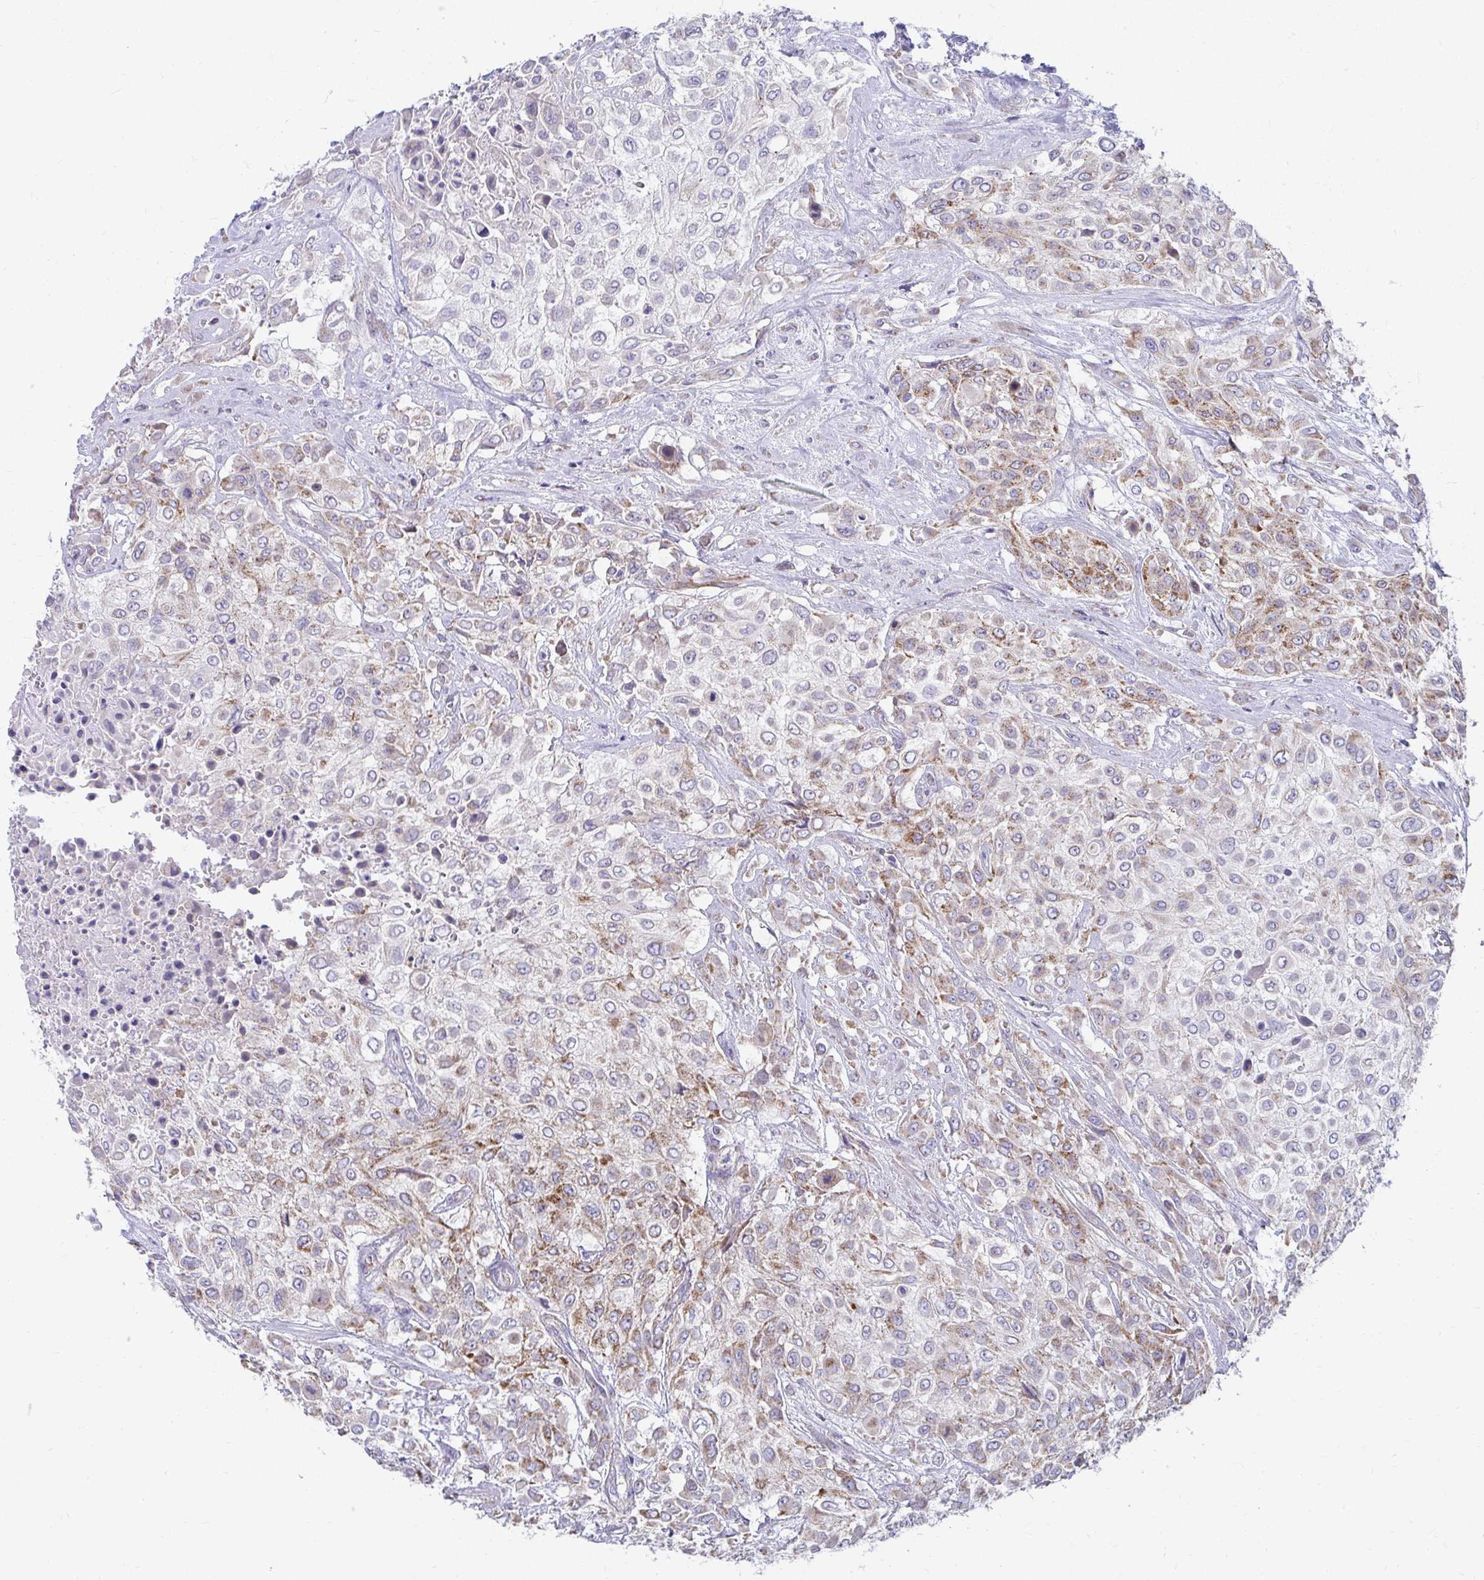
{"staining": {"intensity": "moderate", "quantity": "25%-75%", "location": "cytoplasmic/membranous"}, "tissue": "urothelial cancer", "cell_type": "Tumor cells", "image_type": "cancer", "snomed": [{"axis": "morphology", "description": "Urothelial carcinoma, High grade"}, {"axis": "topography", "description": "Urinary bladder"}], "caption": "The histopathology image reveals staining of urothelial cancer, revealing moderate cytoplasmic/membranous protein positivity (brown color) within tumor cells. The protein of interest is stained brown, and the nuclei are stained in blue (DAB IHC with brightfield microscopy, high magnification).", "gene": "EXOC5", "patient": {"sex": "male", "age": 57}}